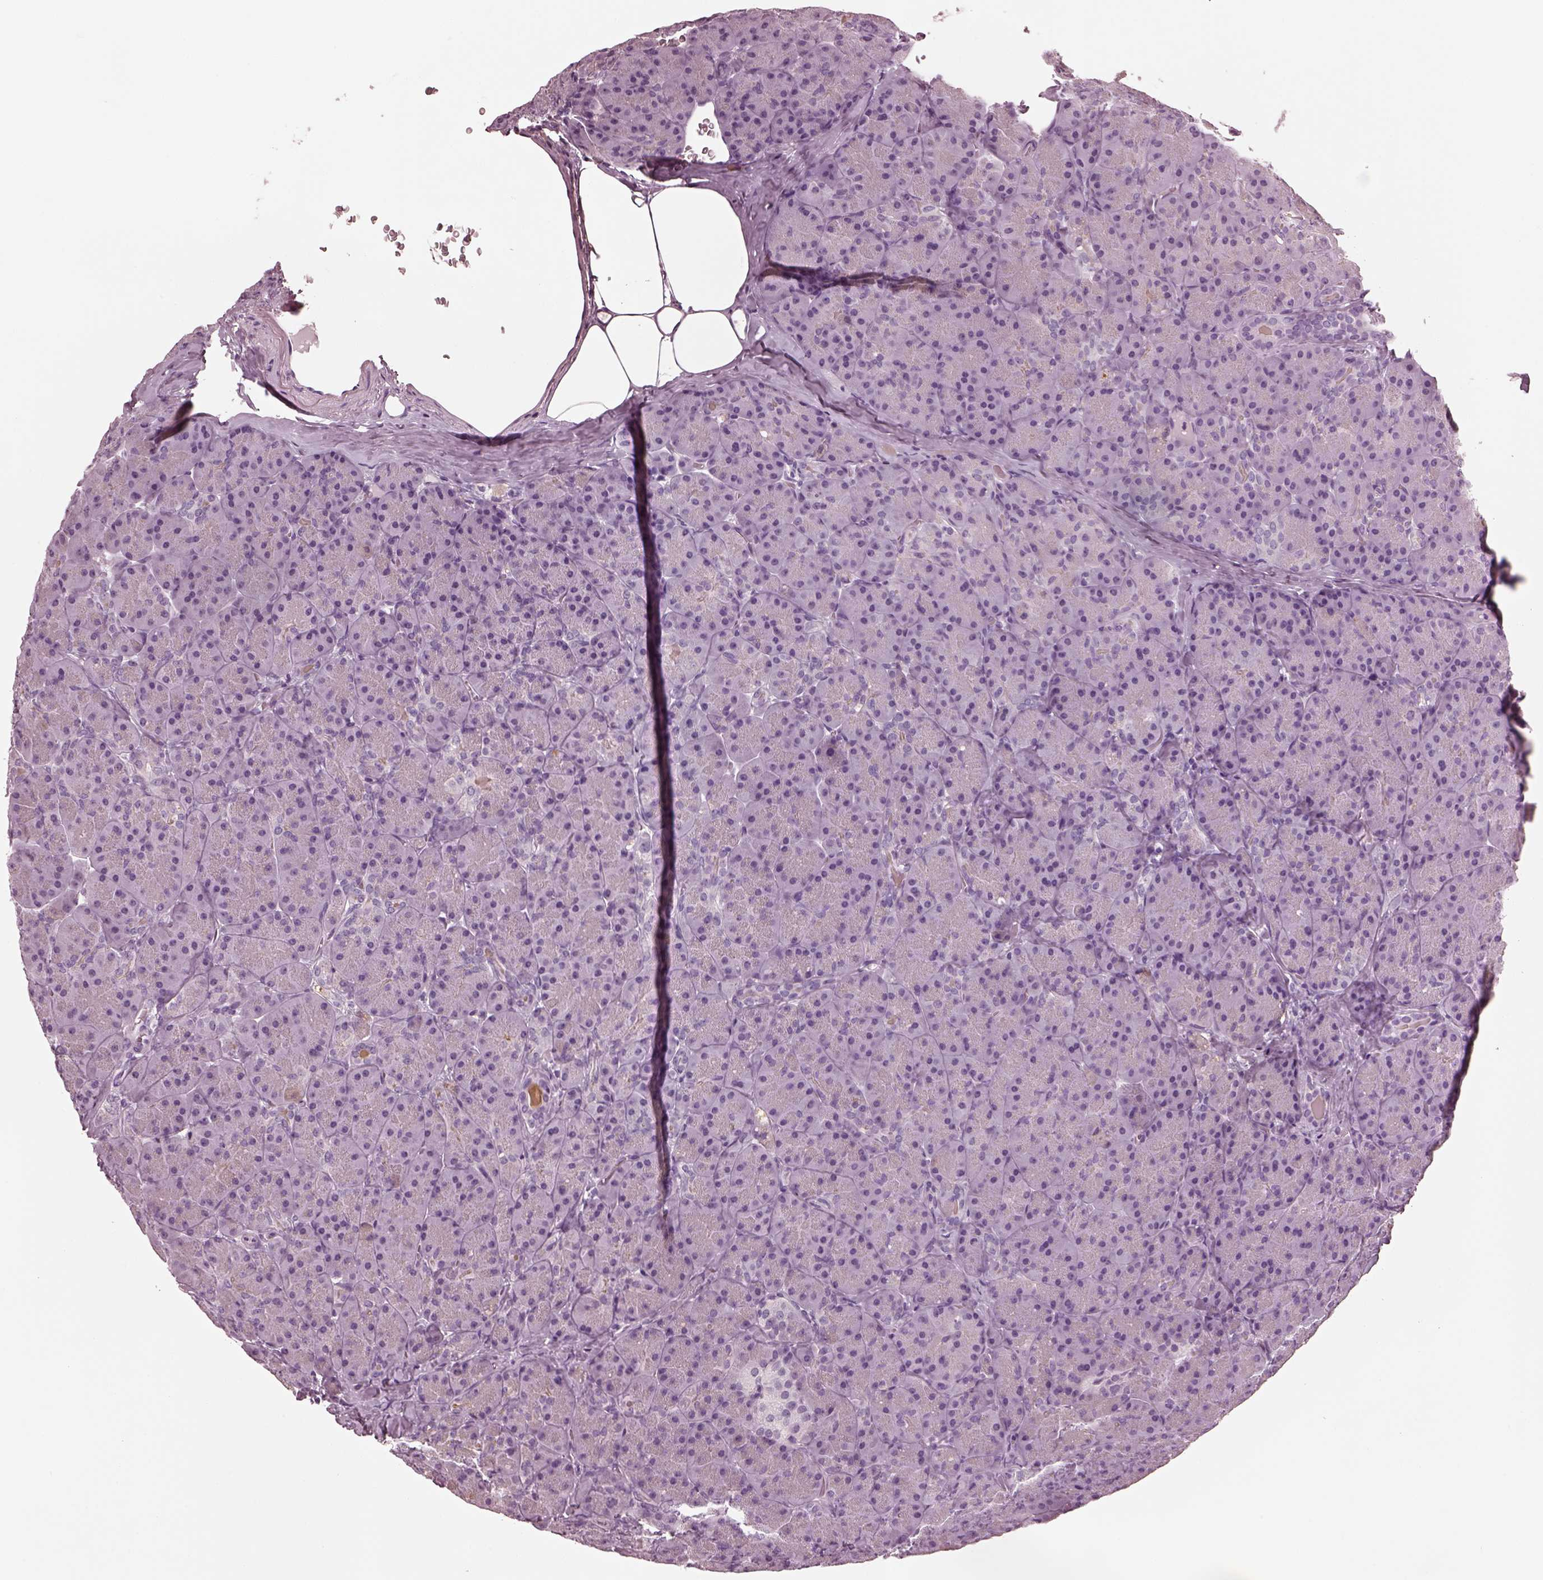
{"staining": {"intensity": "negative", "quantity": "none", "location": "none"}, "tissue": "pancreas", "cell_type": "Exocrine glandular cells", "image_type": "normal", "snomed": [{"axis": "morphology", "description": "Normal tissue, NOS"}, {"axis": "topography", "description": "Pancreas"}], "caption": "Exocrine glandular cells show no significant expression in normal pancreas. (DAB IHC visualized using brightfield microscopy, high magnification).", "gene": "SLC6A17", "patient": {"sex": "male", "age": 57}}